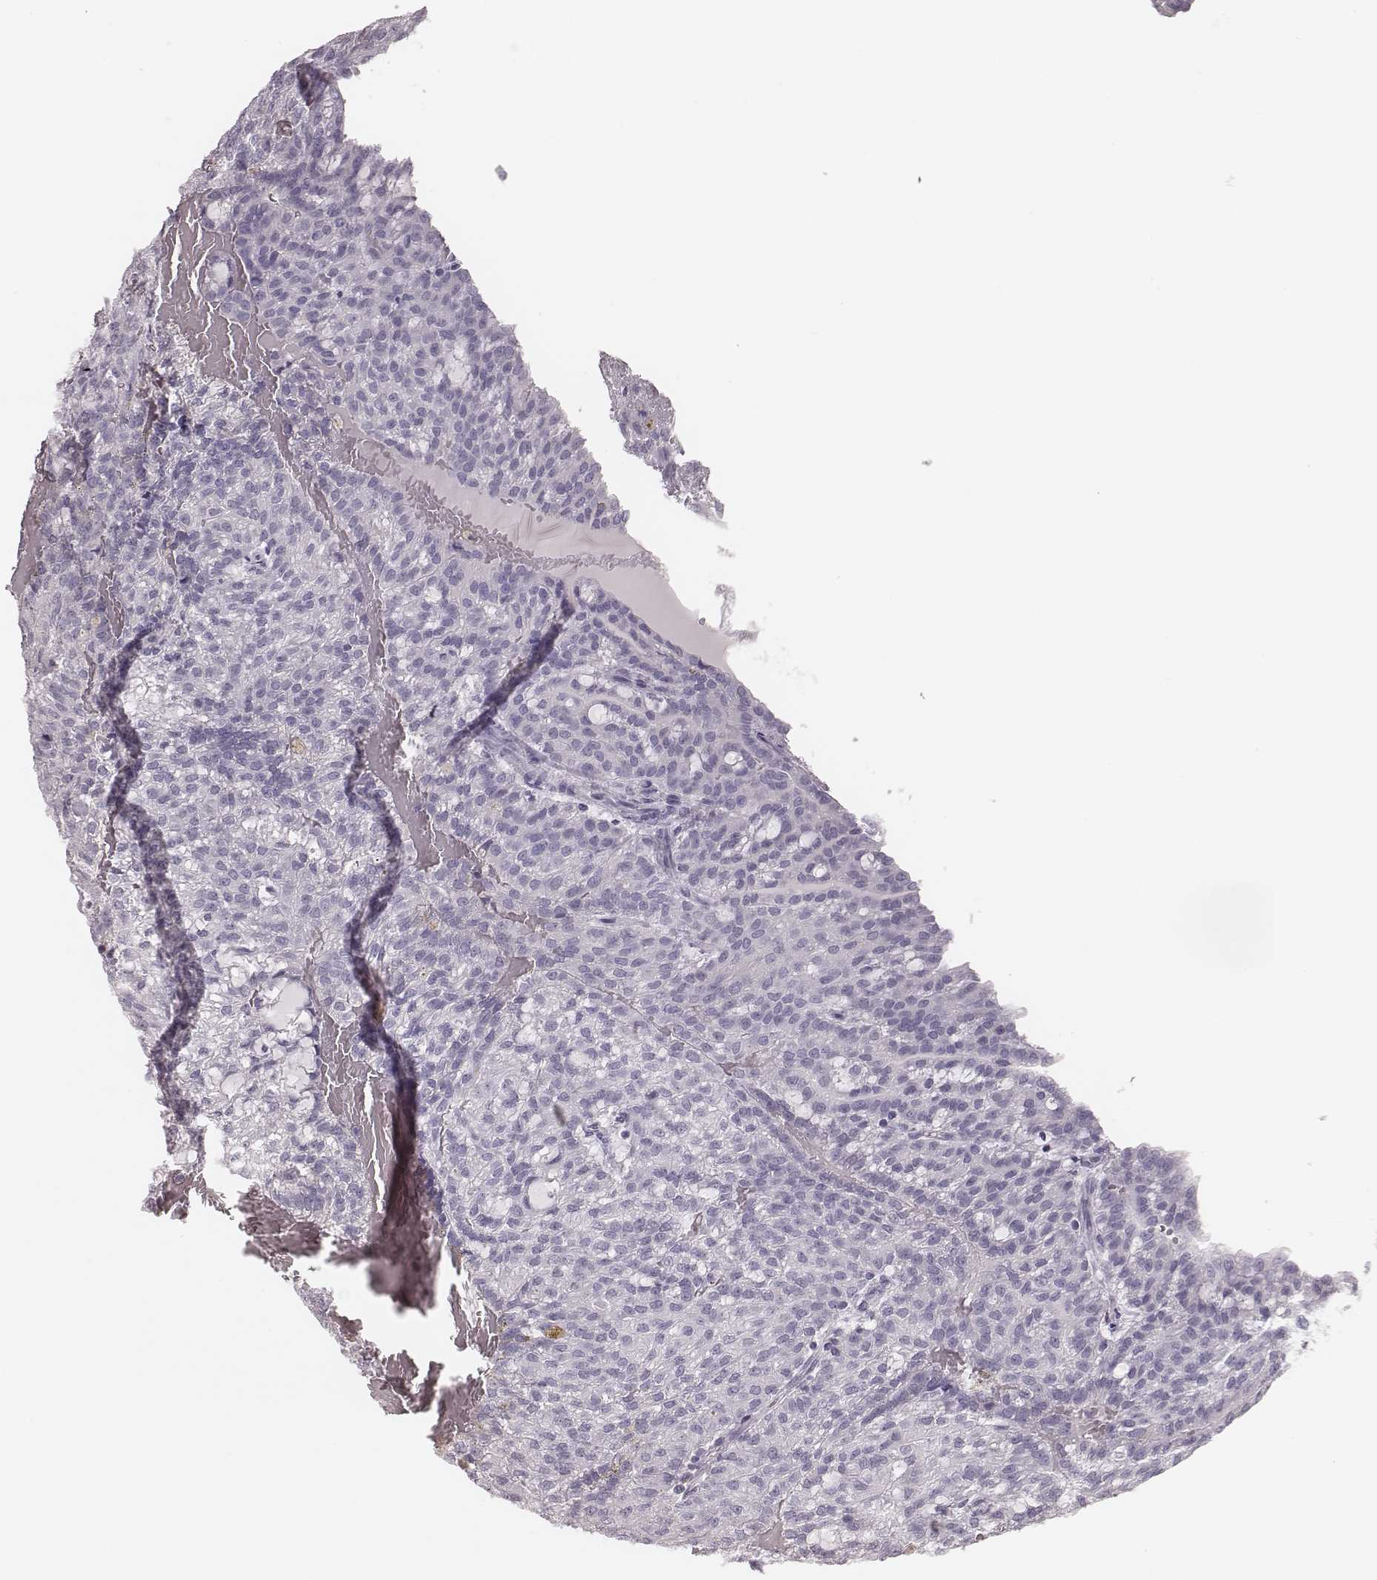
{"staining": {"intensity": "negative", "quantity": "none", "location": "none"}, "tissue": "renal cancer", "cell_type": "Tumor cells", "image_type": "cancer", "snomed": [{"axis": "morphology", "description": "Adenocarcinoma, NOS"}, {"axis": "topography", "description": "Kidney"}], "caption": "This histopathology image is of renal cancer (adenocarcinoma) stained with immunohistochemistry to label a protein in brown with the nuclei are counter-stained blue. There is no expression in tumor cells. Nuclei are stained in blue.", "gene": "TUFM", "patient": {"sex": "male", "age": 63}}